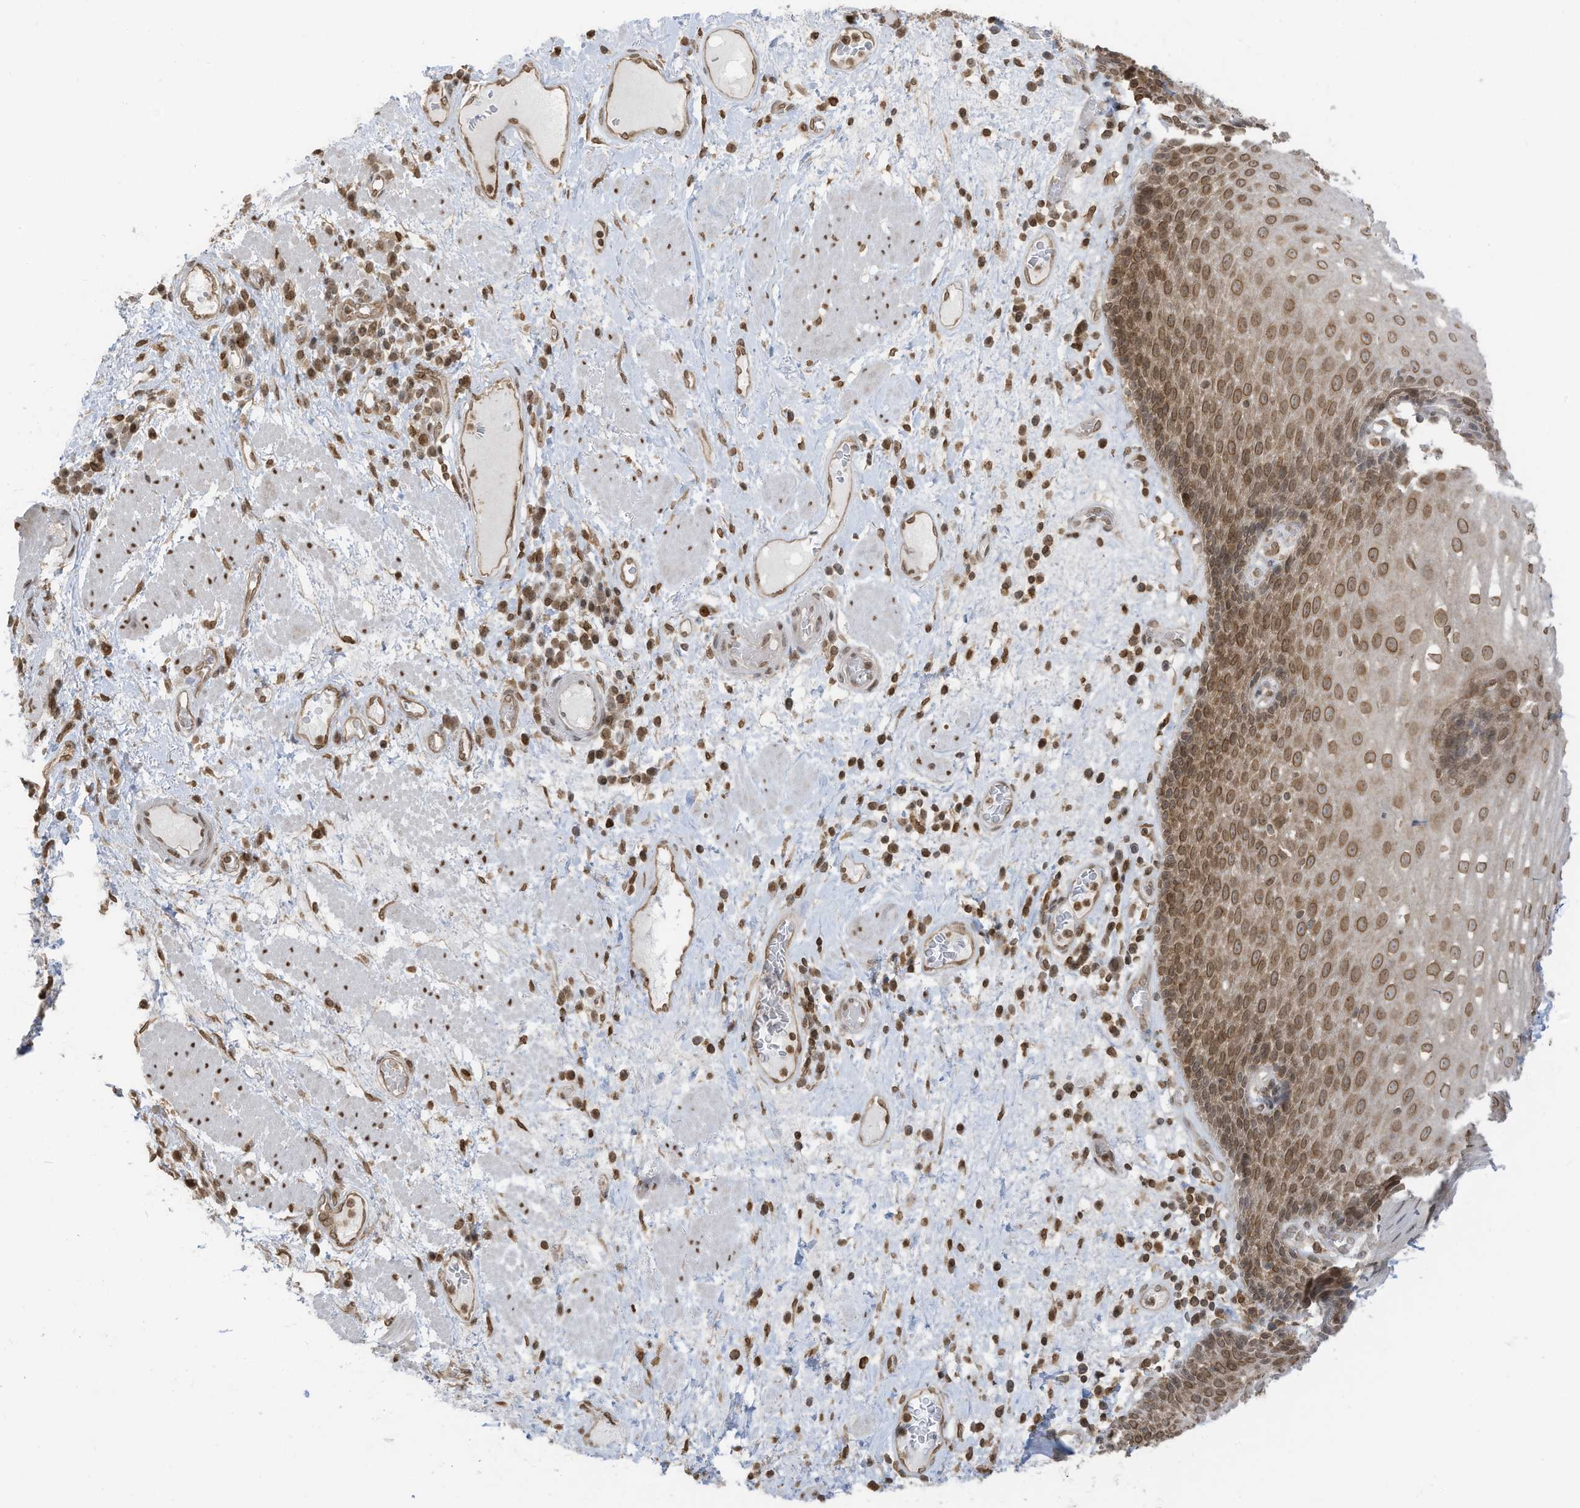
{"staining": {"intensity": "moderate", "quantity": ">75%", "location": "nuclear"}, "tissue": "esophagus", "cell_type": "Squamous epithelial cells", "image_type": "normal", "snomed": [{"axis": "morphology", "description": "Normal tissue, NOS"}, {"axis": "morphology", "description": "Adenocarcinoma, NOS"}, {"axis": "topography", "description": "Esophagus"}], "caption": "Approximately >75% of squamous epithelial cells in unremarkable esophagus exhibit moderate nuclear protein positivity as visualized by brown immunohistochemical staining.", "gene": "KPNB1", "patient": {"sex": "male", "age": 62}}